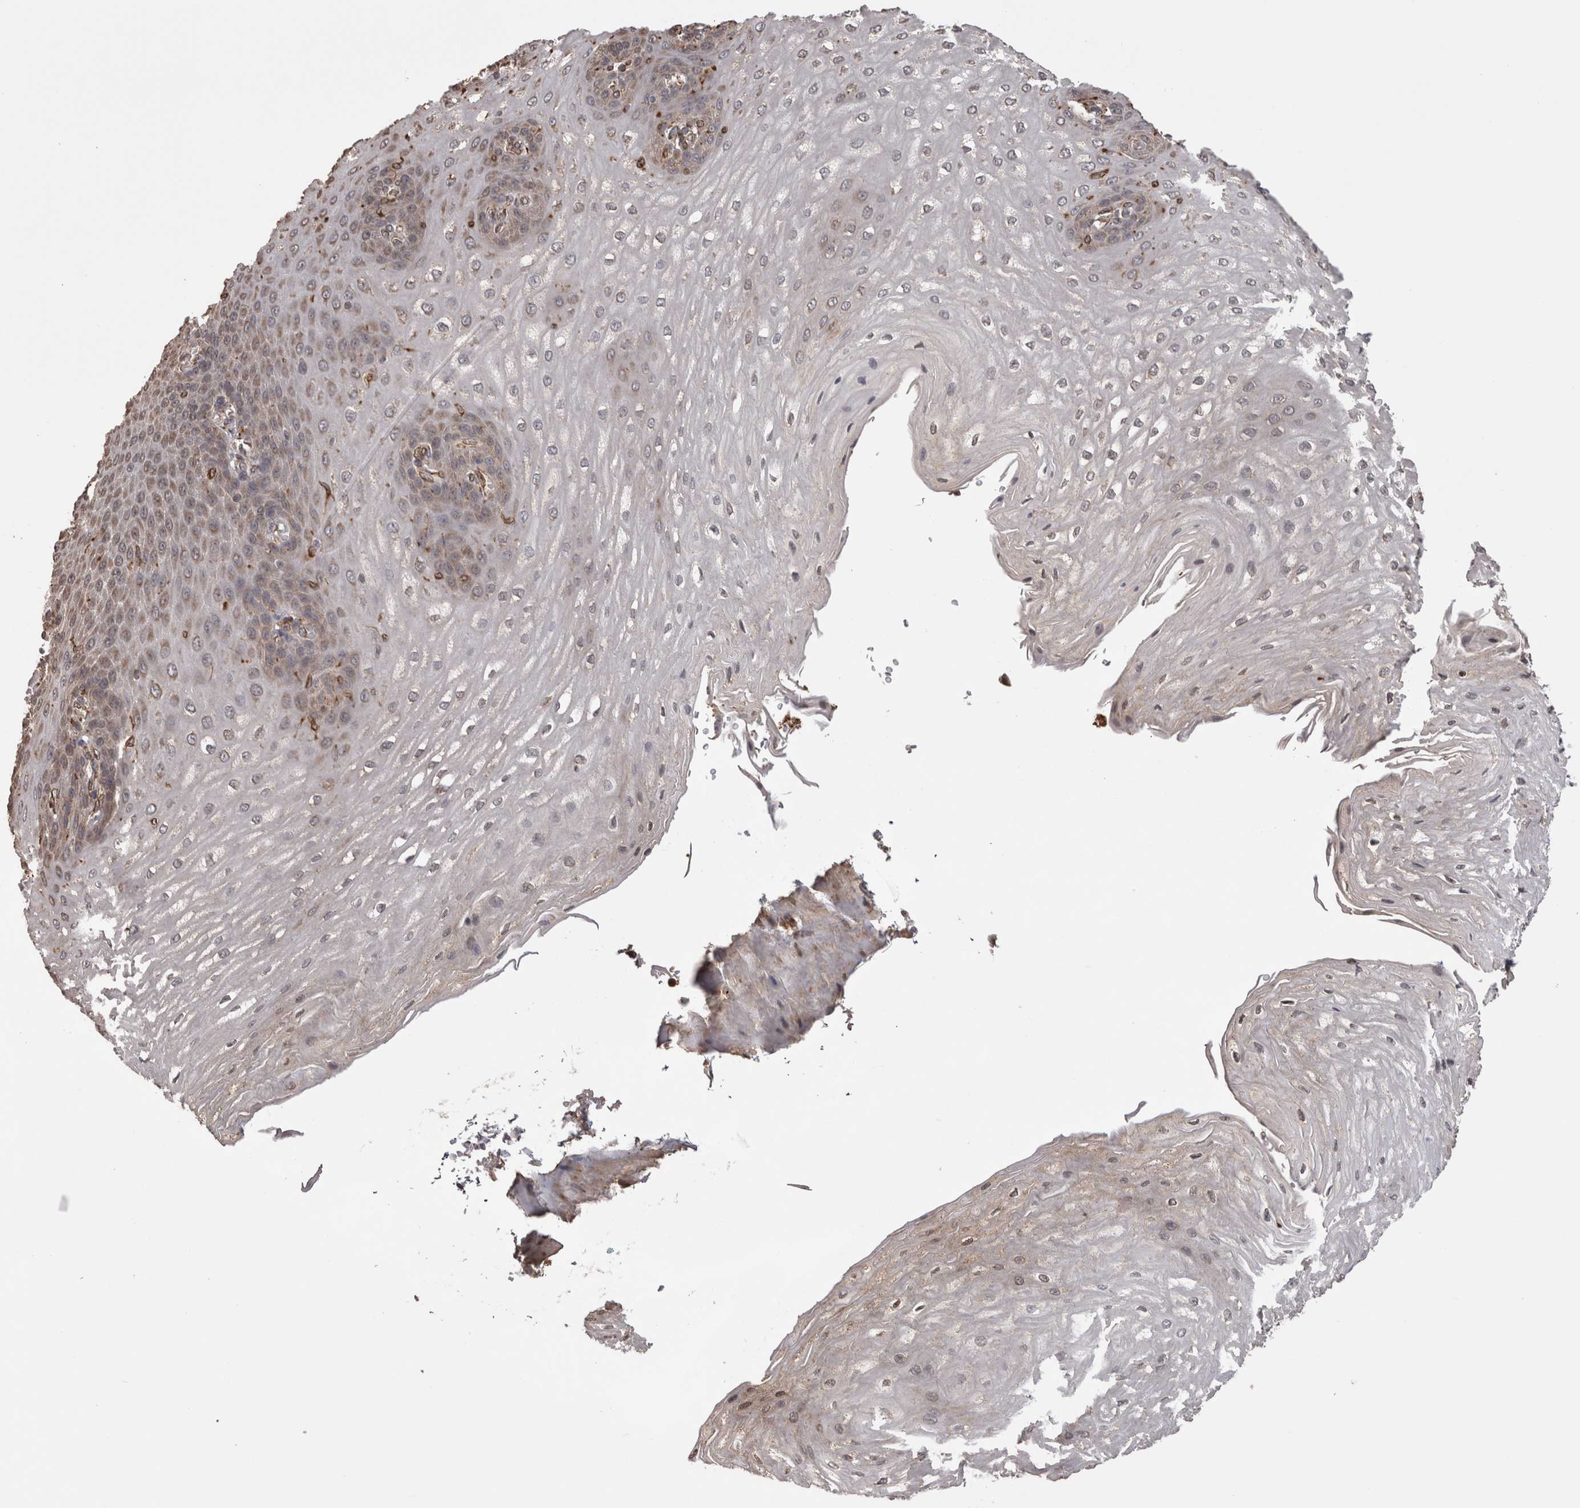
{"staining": {"intensity": "weak", "quantity": "<25%", "location": "cytoplasmic/membranous"}, "tissue": "esophagus", "cell_type": "Squamous epithelial cells", "image_type": "normal", "snomed": [{"axis": "morphology", "description": "Normal tissue, NOS"}, {"axis": "topography", "description": "Esophagus"}], "caption": "Histopathology image shows no significant protein positivity in squamous epithelial cells of unremarkable esophagus. Nuclei are stained in blue.", "gene": "PON2", "patient": {"sex": "male", "age": 54}}